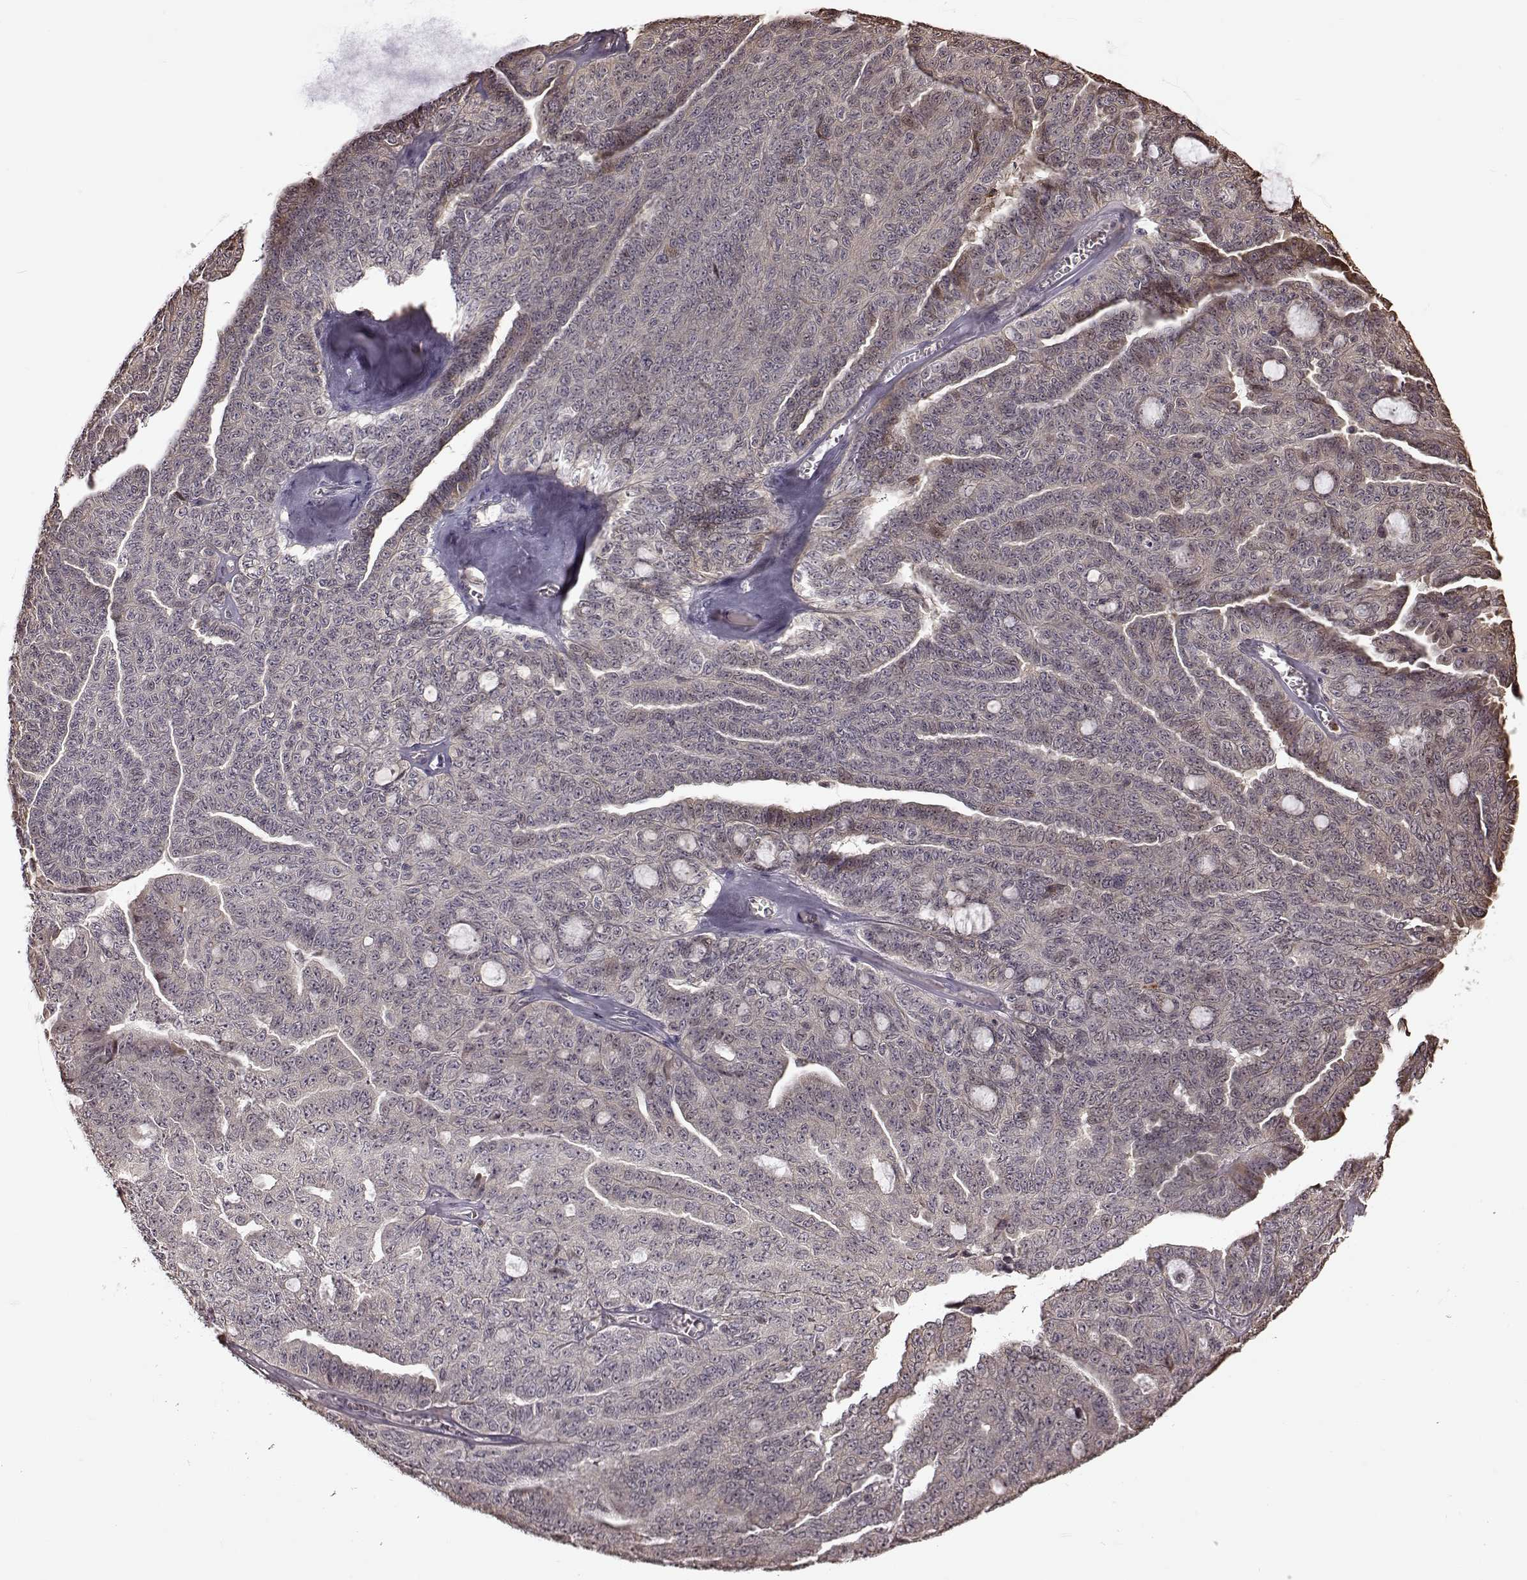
{"staining": {"intensity": "weak", "quantity": "<25%", "location": "cytoplasmic/membranous"}, "tissue": "ovarian cancer", "cell_type": "Tumor cells", "image_type": "cancer", "snomed": [{"axis": "morphology", "description": "Cystadenocarcinoma, serous, NOS"}, {"axis": "topography", "description": "Ovary"}], "caption": "An IHC image of ovarian cancer is shown. There is no staining in tumor cells of ovarian cancer.", "gene": "CRB1", "patient": {"sex": "female", "age": 71}}